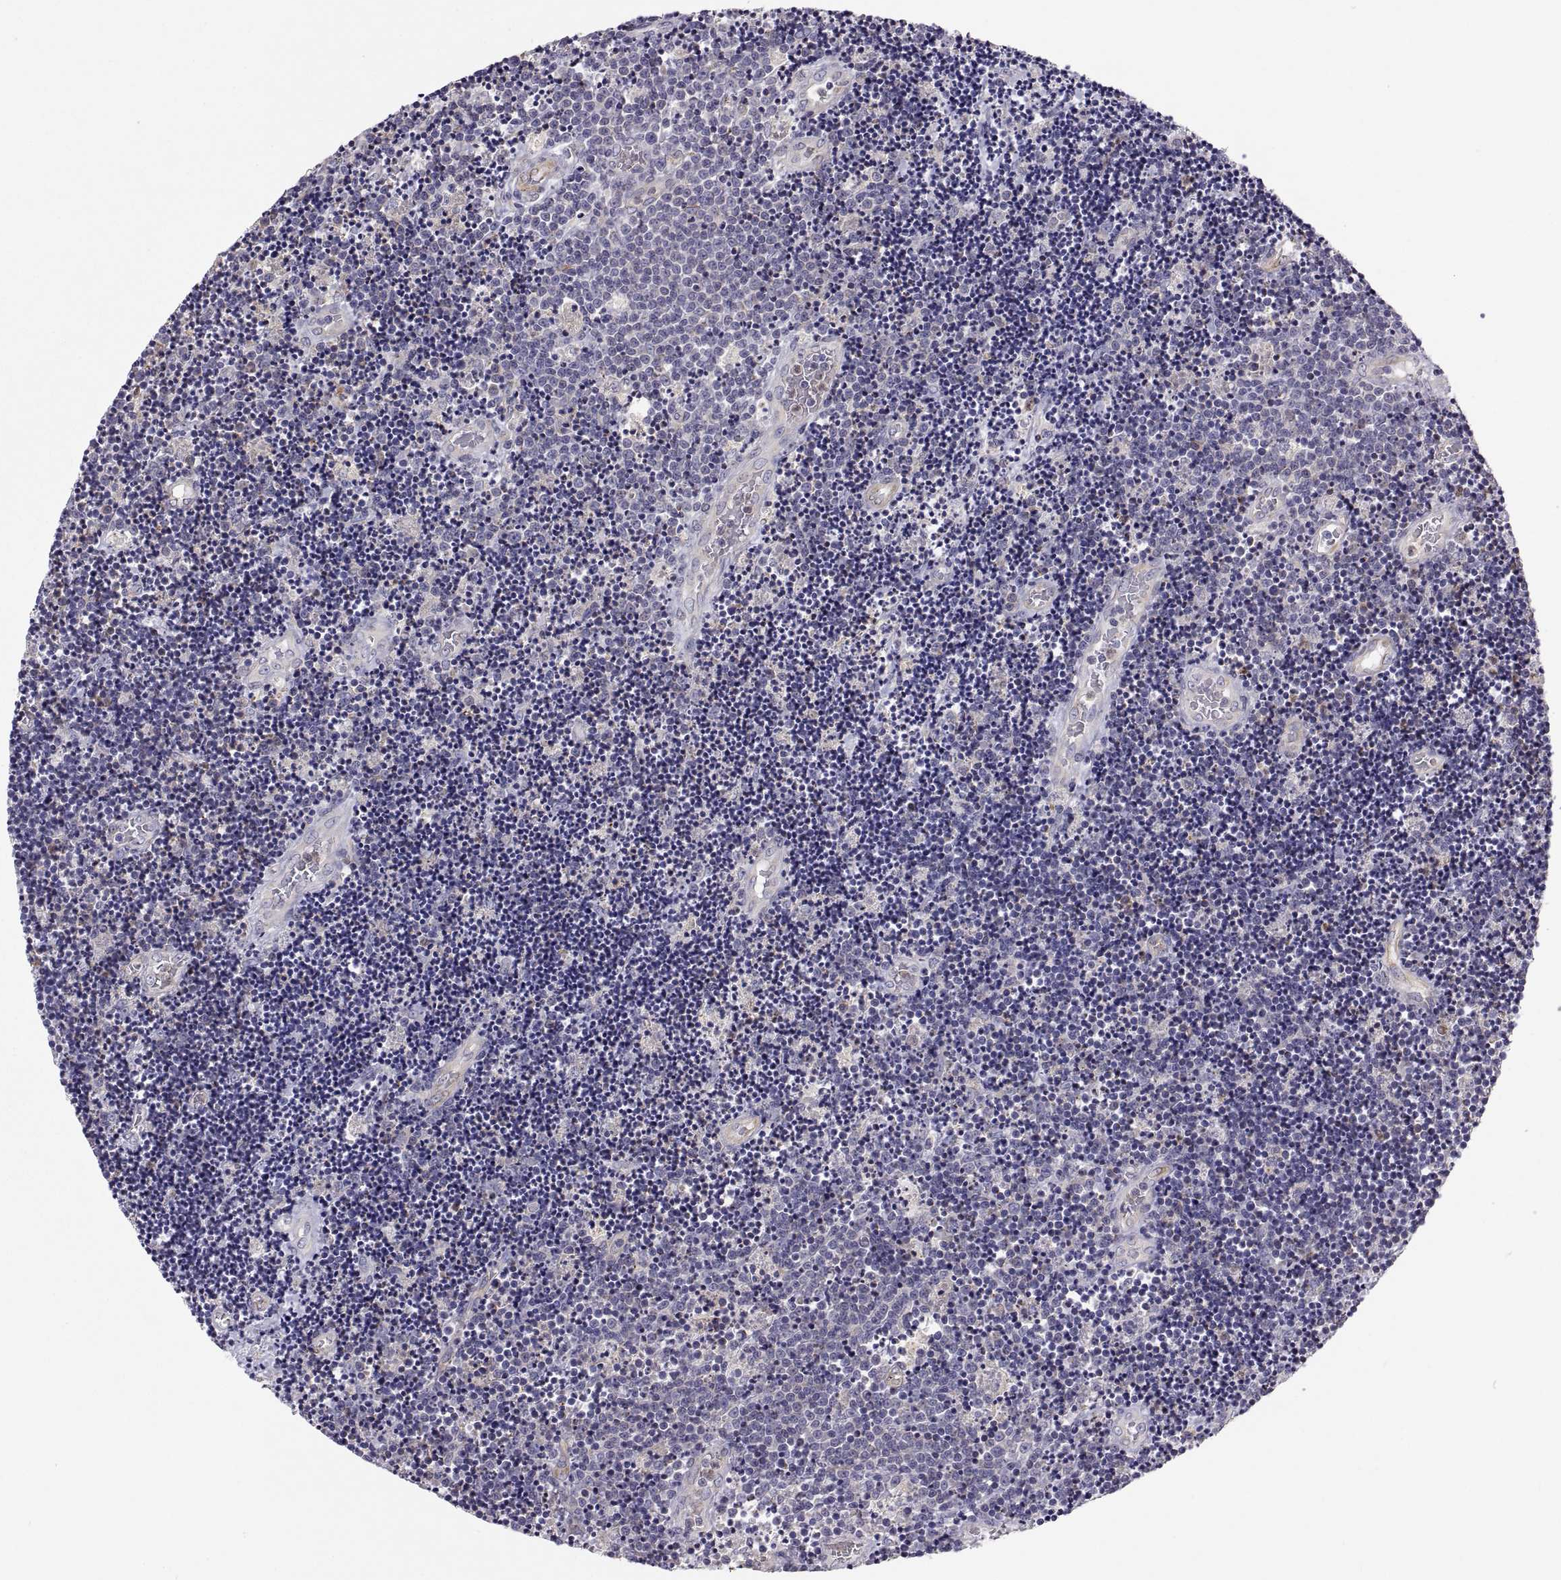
{"staining": {"intensity": "negative", "quantity": "none", "location": "none"}, "tissue": "lymphoma", "cell_type": "Tumor cells", "image_type": "cancer", "snomed": [{"axis": "morphology", "description": "Malignant lymphoma, non-Hodgkin's type, Low grade"}, {"axis": "topography", "description": "Brain"}], "caption": "Immunohistochemistry (IHC) of human malignant lymphoma, non-Hodgkin's type (low-grade) shows no expression in tumor cells.", "gene": "ERO1A", "patient": {"sex": "female", "age": 66}}